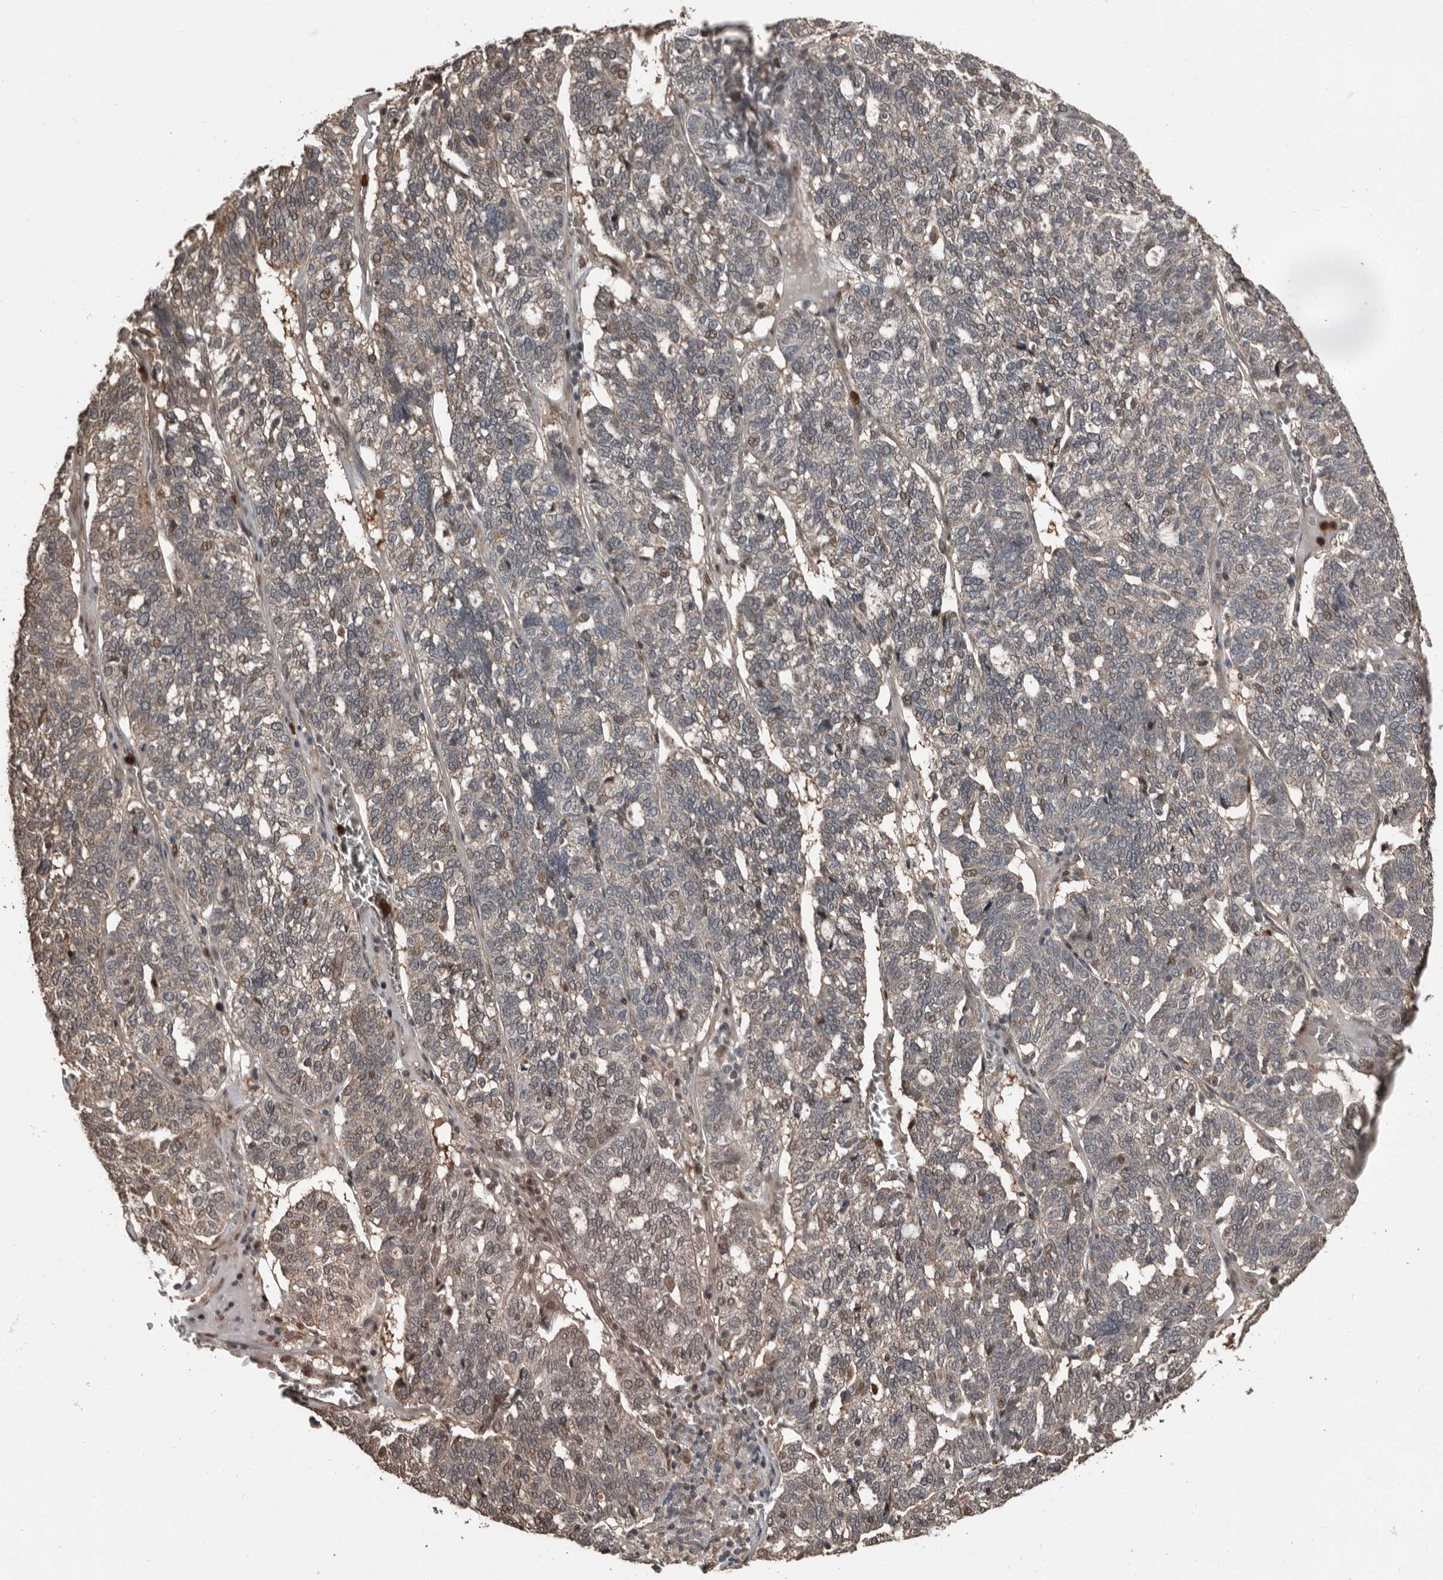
{"staining": {"intensity": "moderate", "quantity": "<25%", "location": "nuclear"}, "tissue": "ovarian cancer", "cell_type": "Tumor cells", "image_type": "cancer", "snomed": [{"axis": "morphology", "description": "Cystadenocarcinoma, serous, NOS"}, {"axis": "topography", "description": "Ovary"}], "caption": "There is low levels of moderate nuclear staining in tumor cells of ovarian cancer, as demonstrated by immunohistochemical staining (brown color).", "gene": "FSBP", "patient": {"sex": "female", "age": 59}}